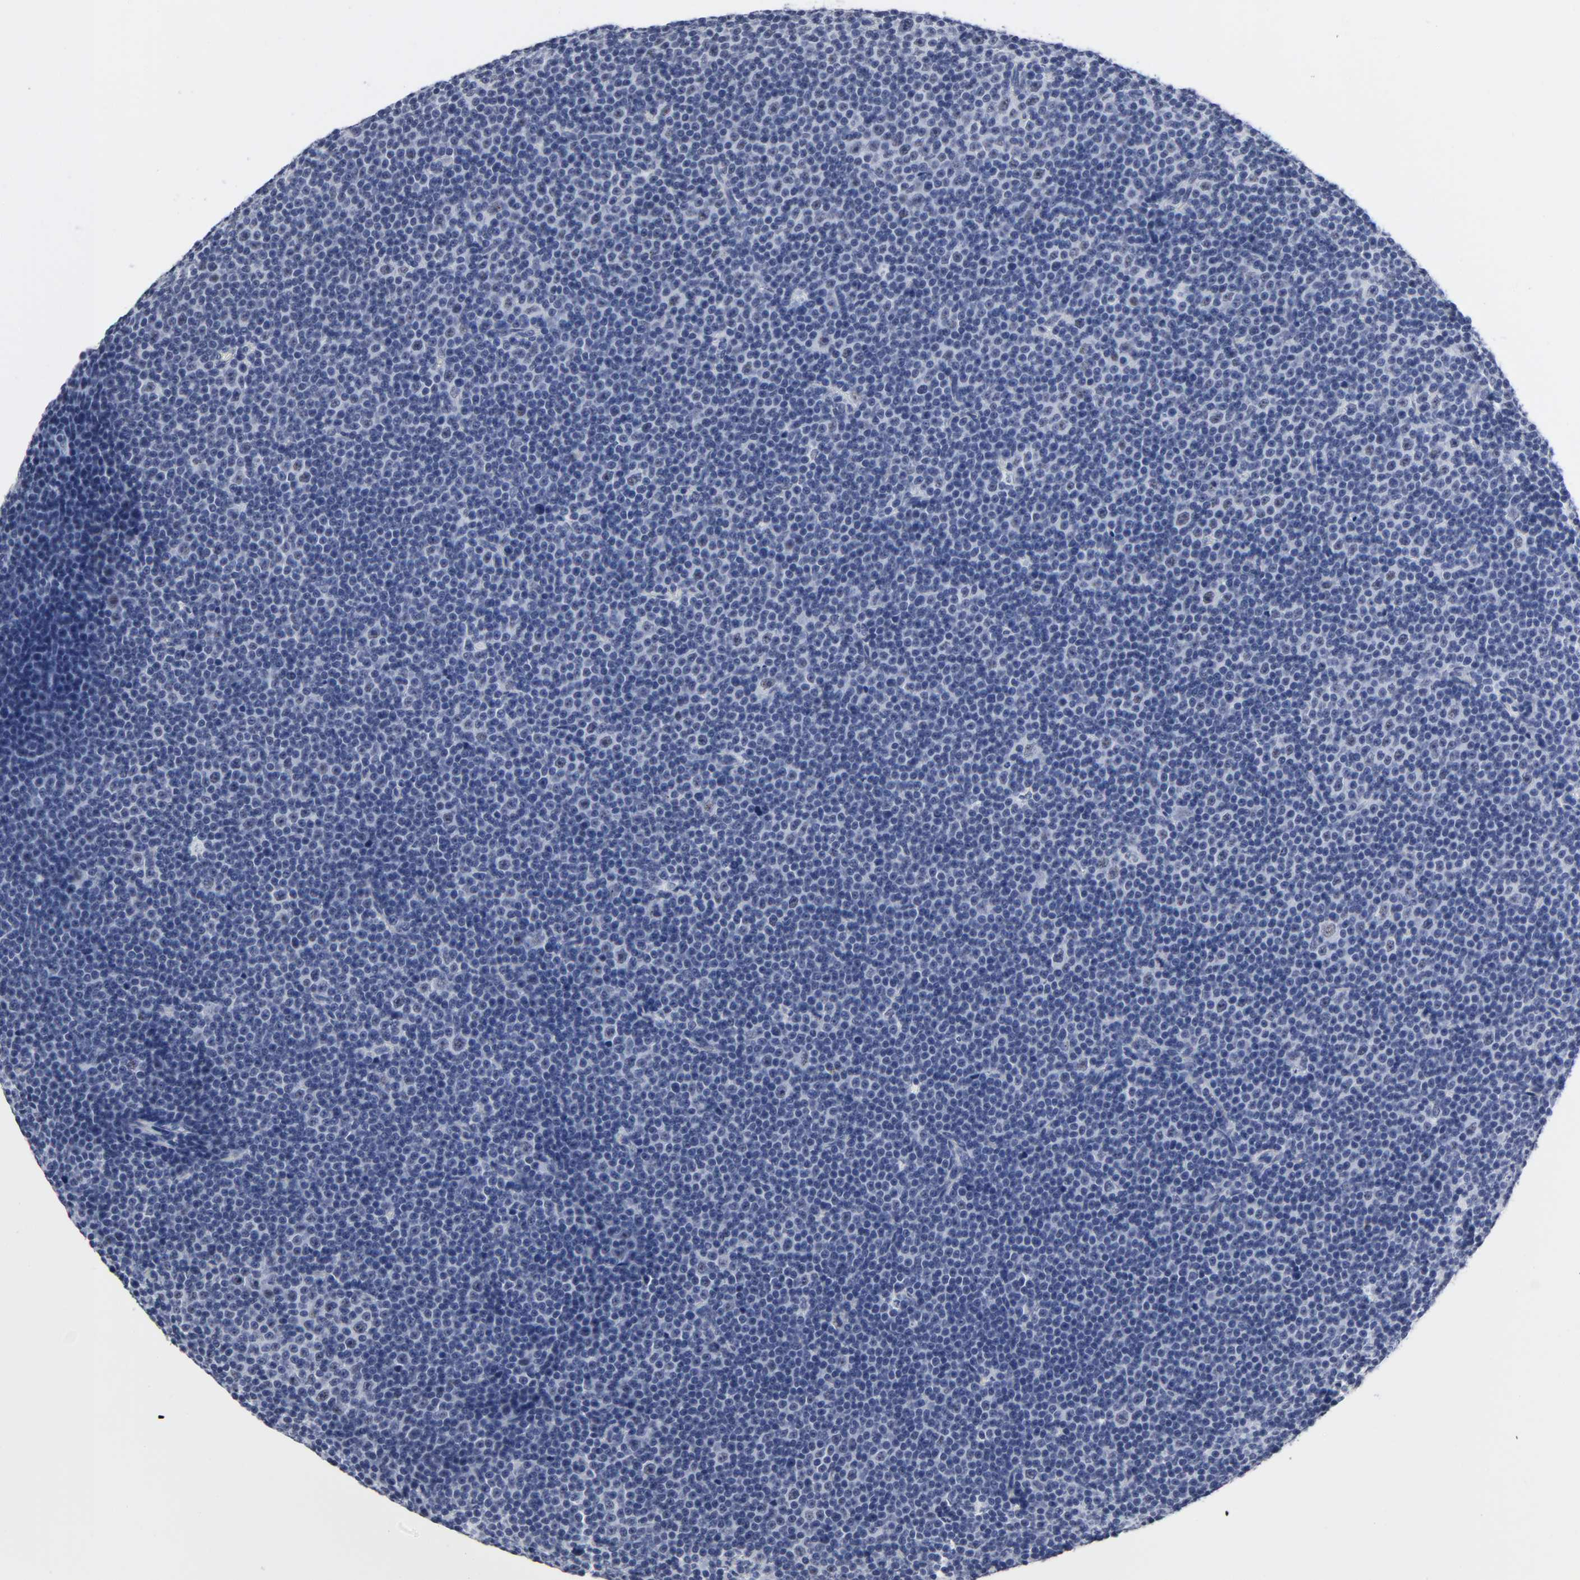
{"staining": {"intensity": "negative", "quantity": "none", "location": "none"}, "tissue": "lymphoma", "cell_type": "Tumor cells", "image_type": "cancer", "snomed": [{"axis": "morphology", "description": "Malignant lymphoma, non-Hodgkin's type, Low grade"}, {"axis": "topography", "description": "Lymph node"}], "caption": "Tumor cells show no significant staining in lymphoma.", "gene": "GRHL2", "patient": {"sex": "female", "age": 67}}